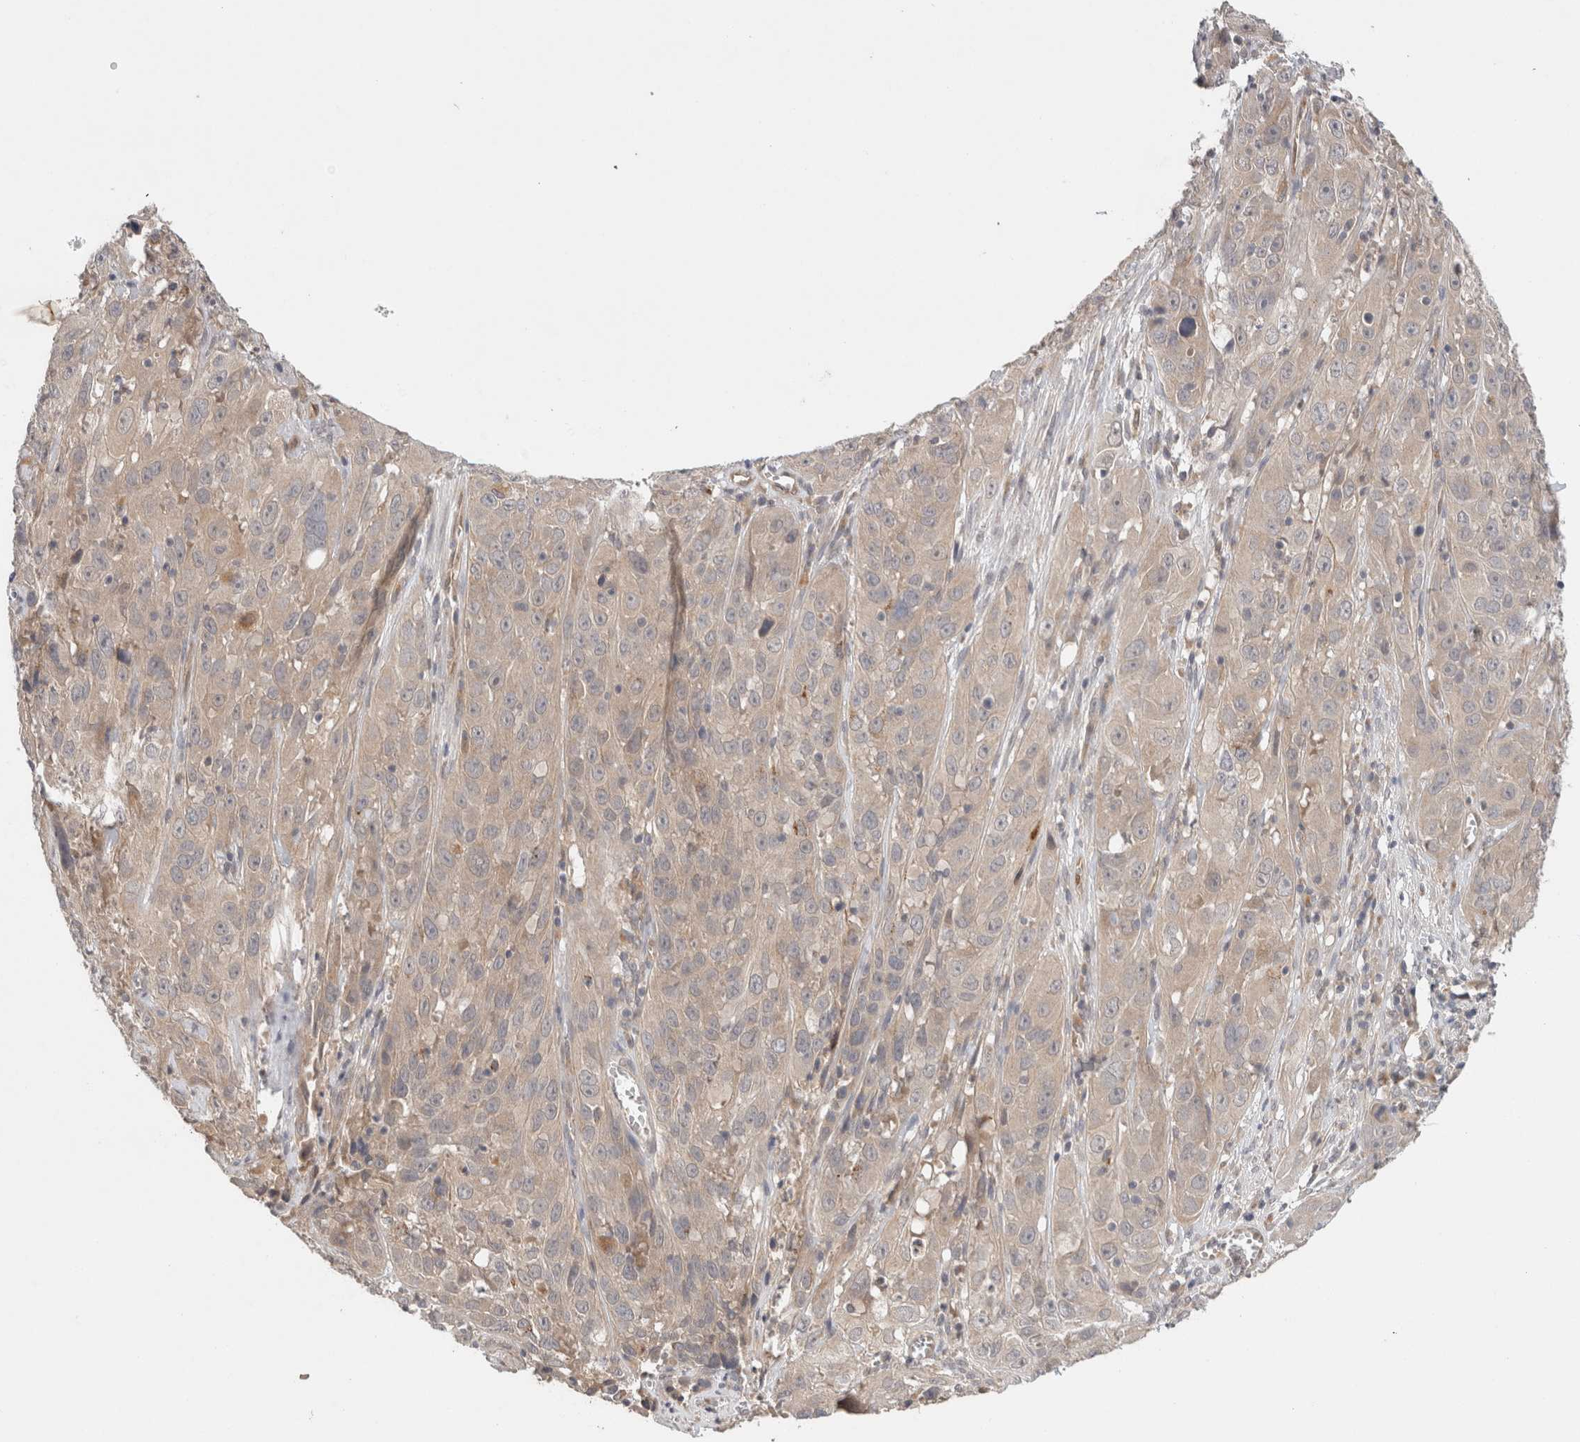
{"staining": {"intensity": "weak", "quantity": ">75%", "location": "cytoplasmic/membranous"}, "tissue": "cervical cancer", "cell_type": "Tumor cells", "image_type": "cancer", "snomed": [{"axis": "morphology", "description": "Squamous cell carcinoma, NOS"}, {"axis": "topography", "description": "Cervix"}], "caption": "High-magnification brightfield microscopy of squamous cell carcinoma (cervical) stained with DAB (brown) and counterstained with hematoxylin (blue). tumor cells exhibit weak cytoplasmic/membranous positivity is seen in about>75% of cells.", "gene": "SGK1", "patient": {"sex": "female", "age": 32}}